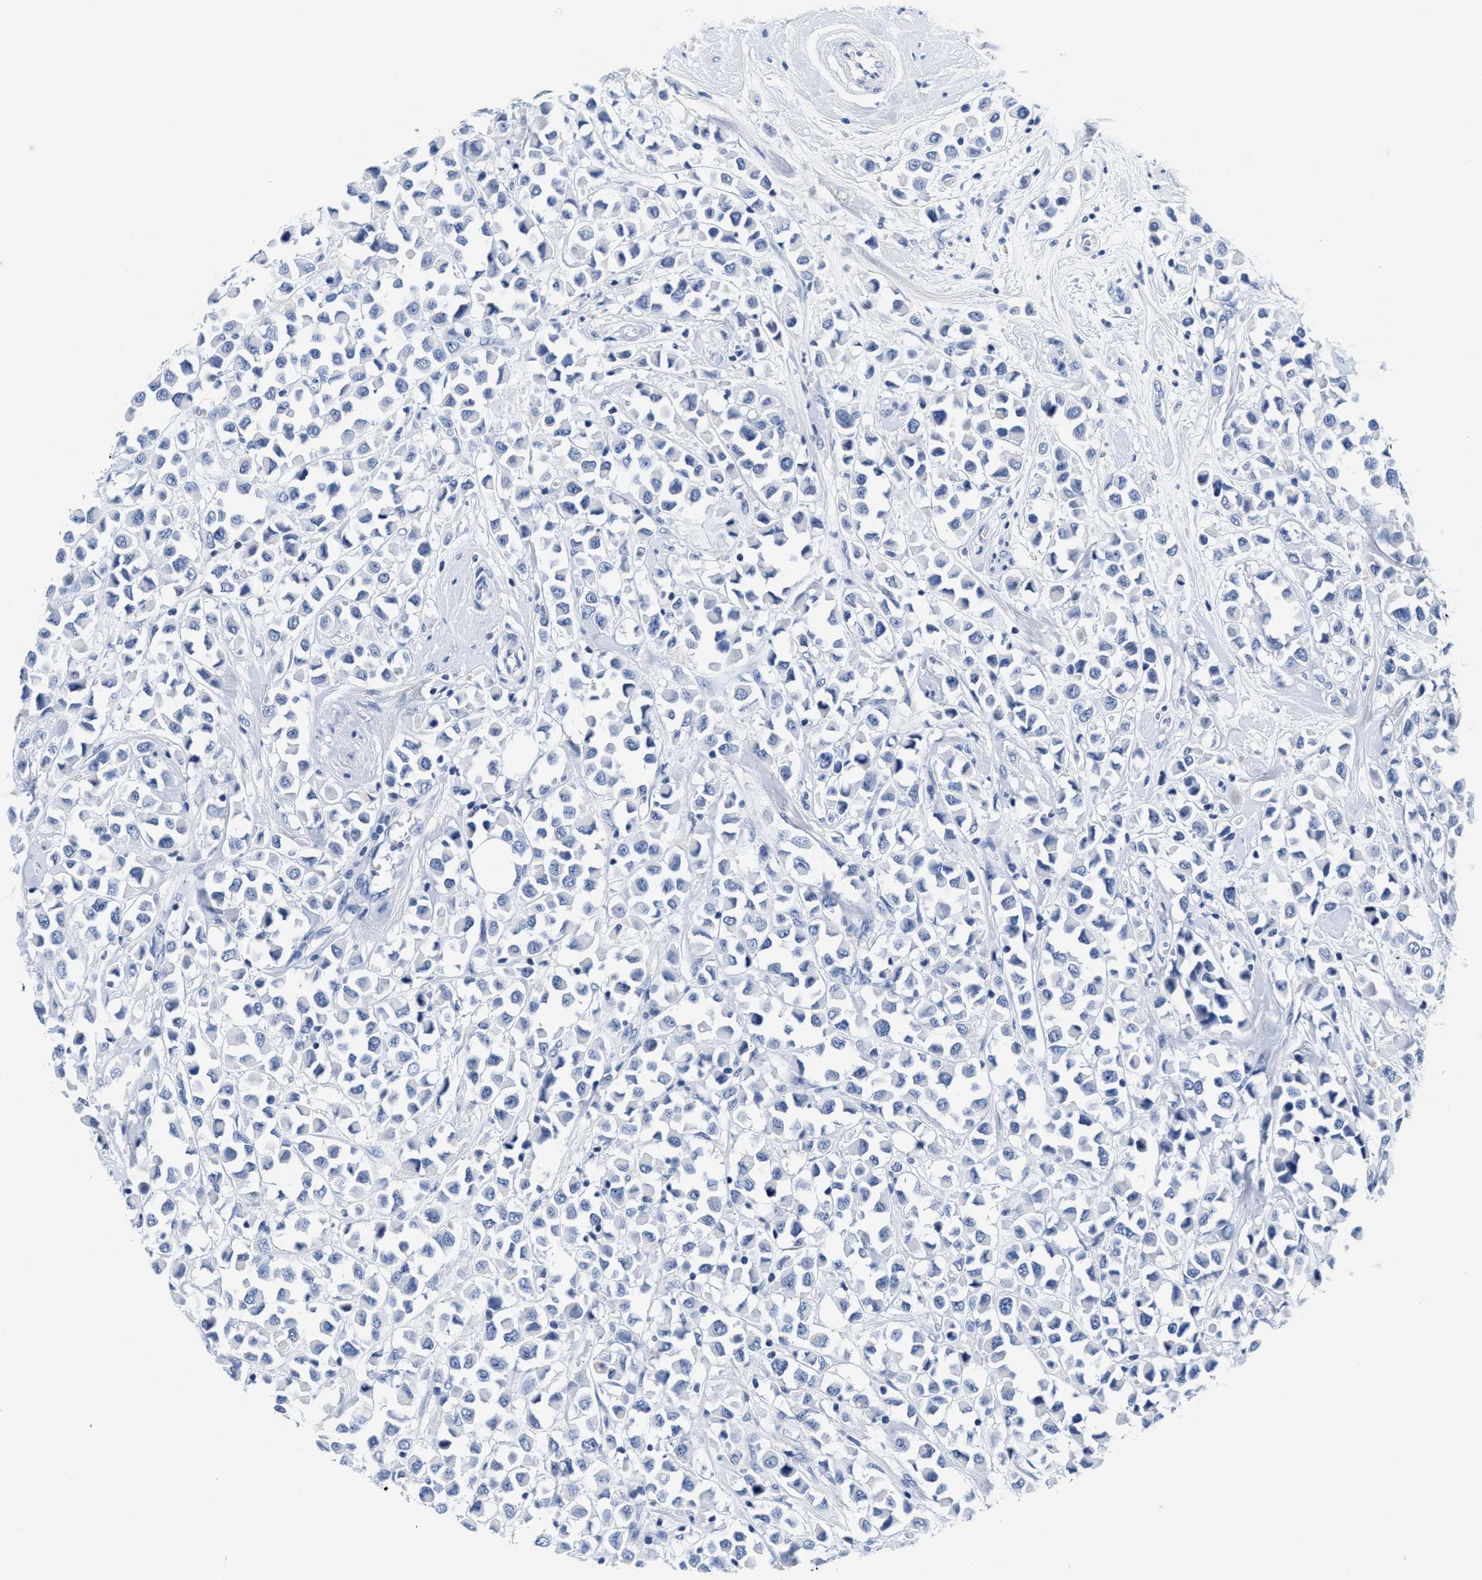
{"staining": {"intensity": "negative", "quantity": "none", "location": "none"}, "tissue": "breast cancer", "cell_type": "Tumor cells", "image_type": "cancer", "snomed": [{"axis": "morphology", "description": "Duct carcinoma"}, {"axis": "topography", "description": "Breast"}], "caption": "This histopathology image is of breast cancer stained with IHC to label a protein in brown with the nuclei are counter-stained blue. There is no positivity in tumor cells.", "gene": "TTC3", "patient": {"sex": "female", "age": 61}}